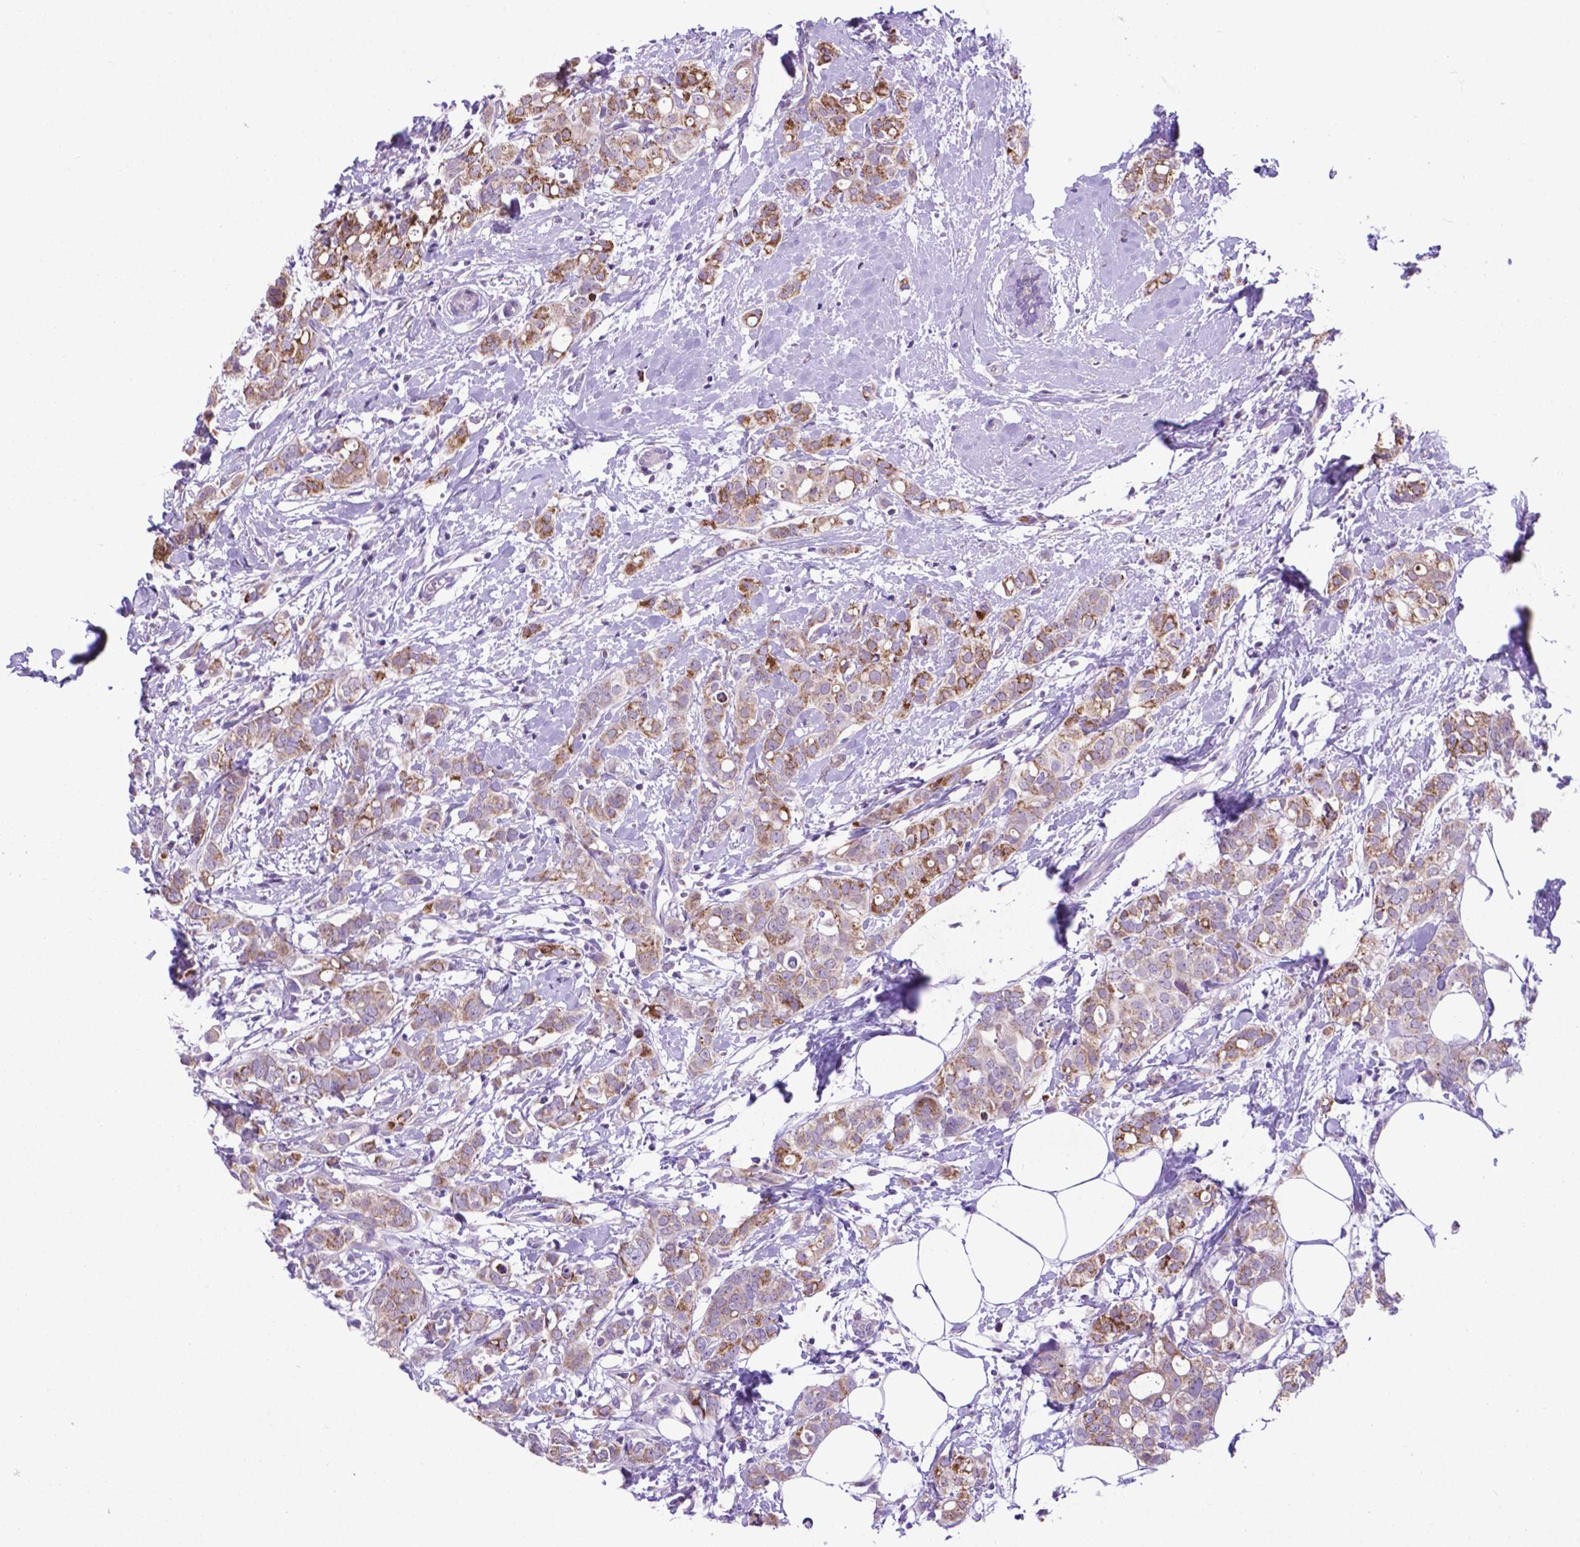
{"staining": {"intensity": "moderate", "quantity": ">75%", "location": "cytoplasmic/membranous"}, "tissue": "breast cancer", "cell_type": "Tumor cells", "image_type": "cancer", "snomed": [{"axis": "morphology", "description": "Duct carcinoma"}, {"axis": "topography", "description": "Breast"}], "caption": "Human breast intraductal carcinoma stained with a protein marker demonstrates moderate staining in tumor cells.", "gene": "POU3F3", "patient": {"sex": "female", "age": 40}}